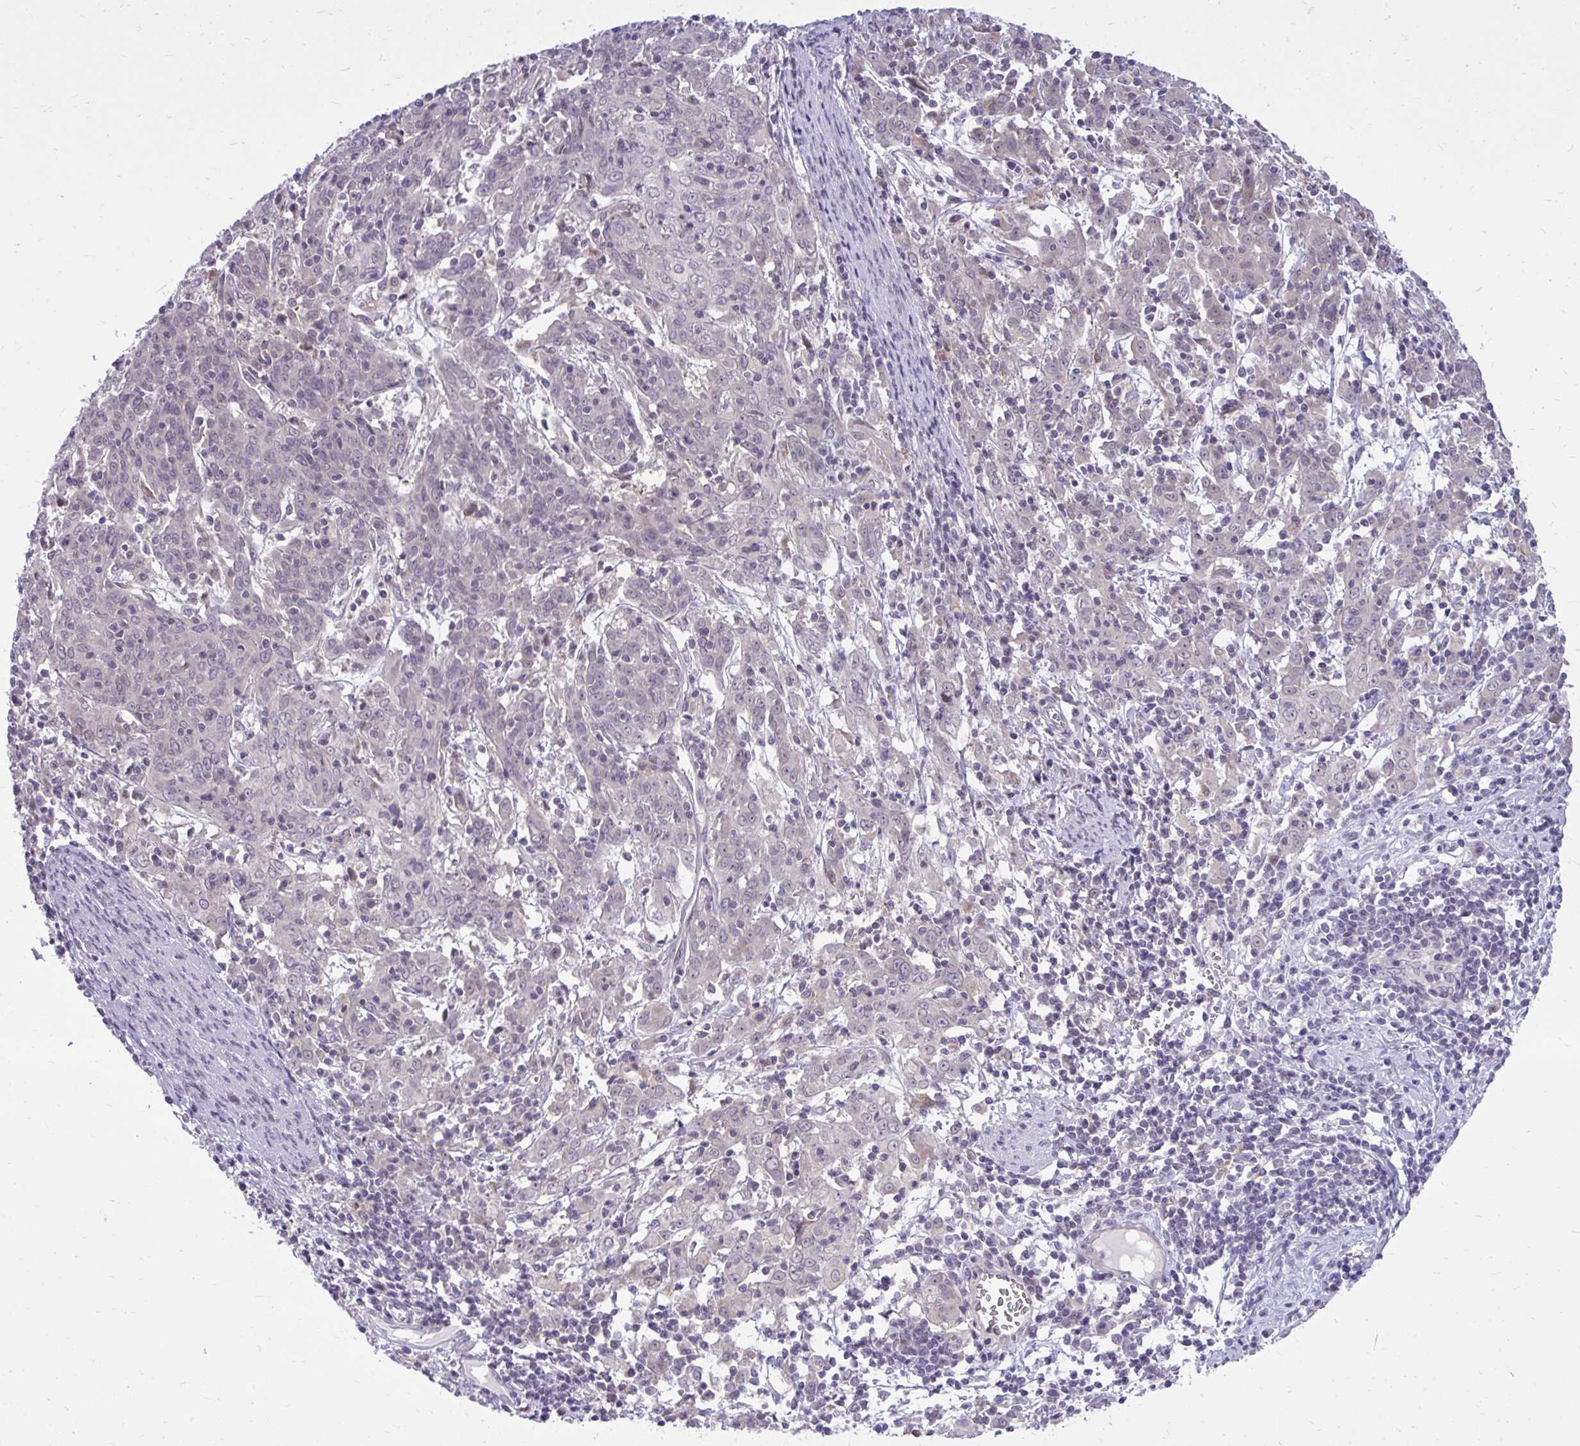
{"staining": {"intensity": "negative", "quantity": "none", "location": "none"}, "tissue": "cervical cancer", "cell_type": "Tumor cells", "image_type": "cancer", "snomed": [{"axis": "morphology", "description": "Squamous cell carcinoma, NOS"}, {"axis": "topography", "description": "Cervix"}], "caption": "High power microscopy photomicrograph of an IHC image of squamous cell carcinoma (cervical), revealing no significant expression in tumor cells.", "gene": "DPY19L1", "patient": {"sex": "female", "age": 67}}